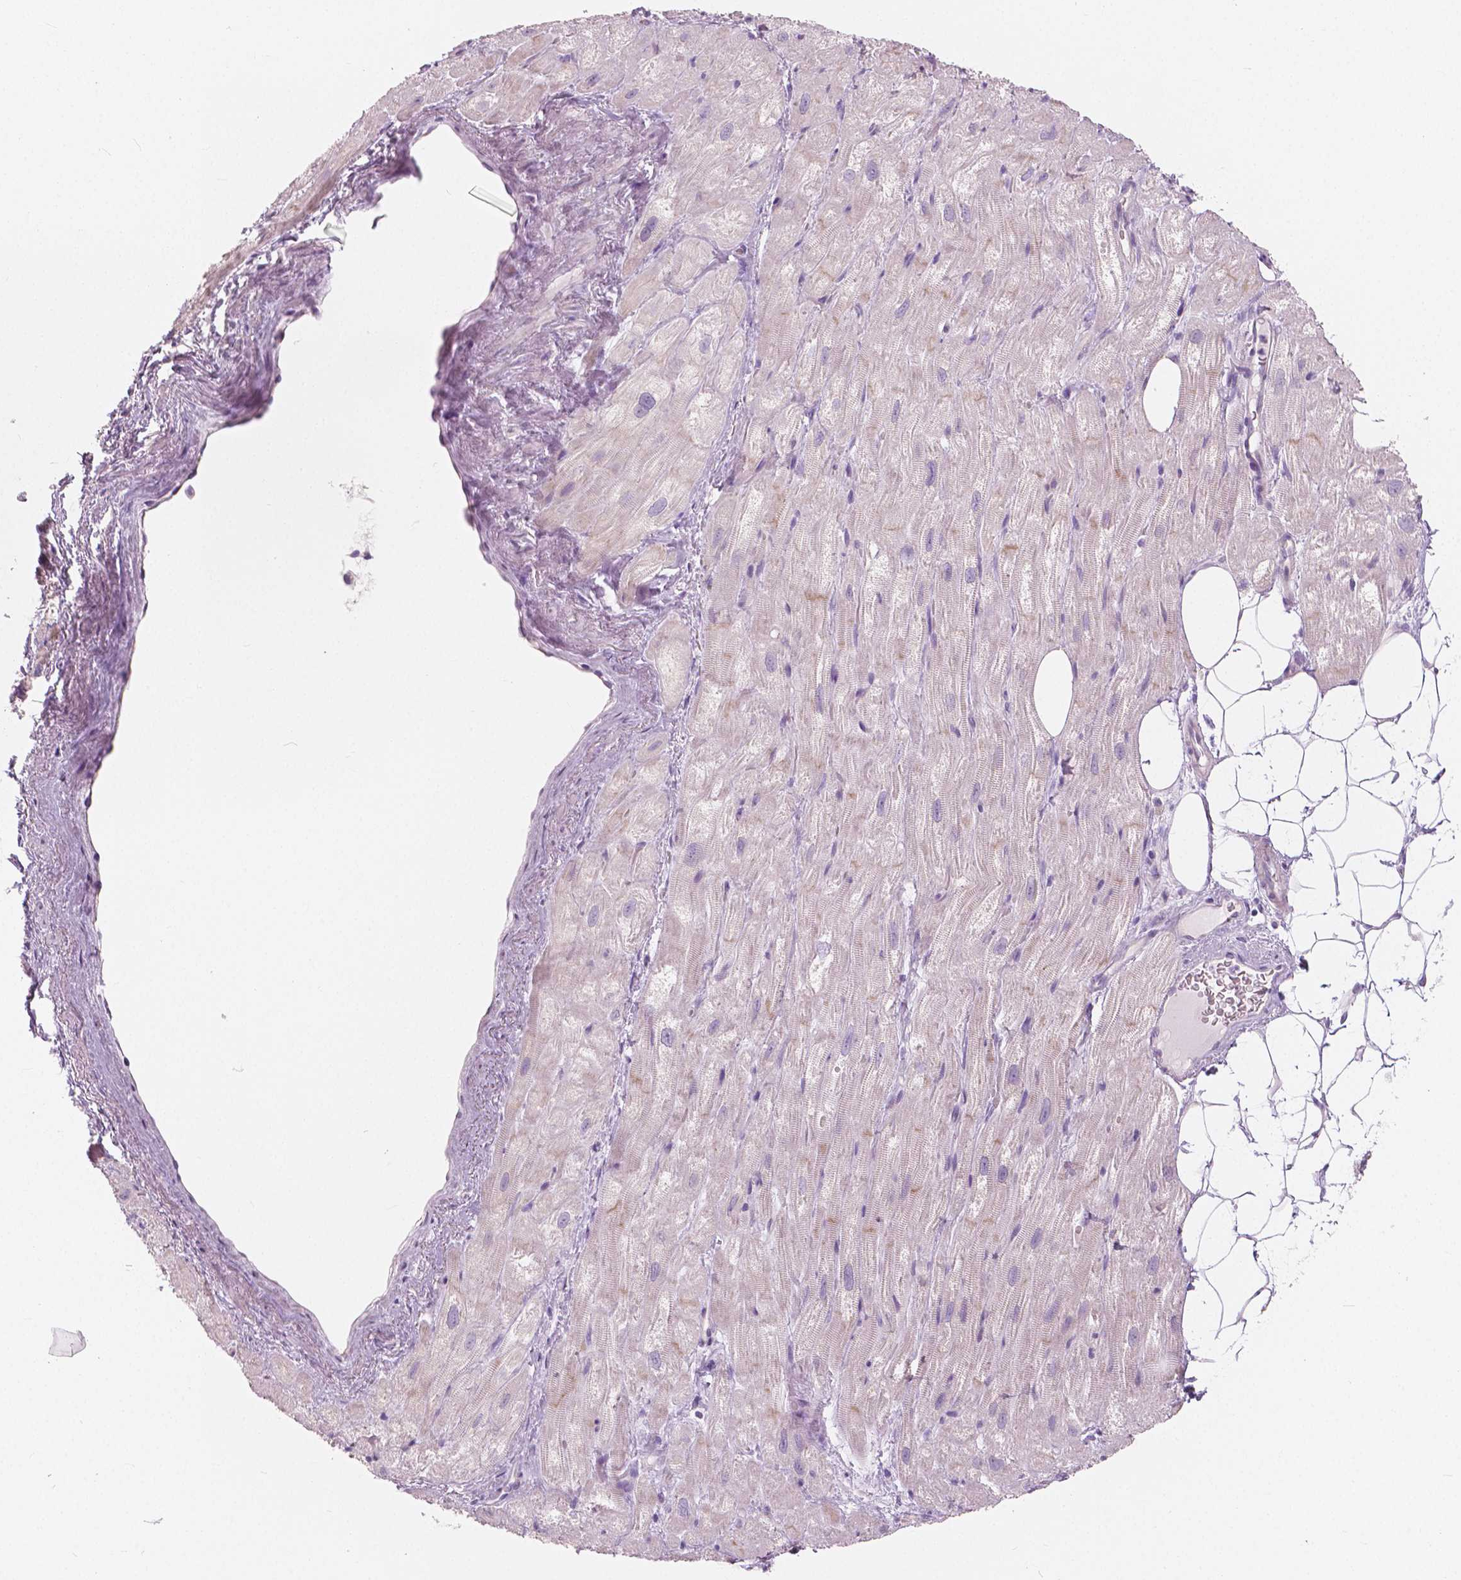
{"staining": {"intensity": "weak", "quantity": "25%-75%", "location": "cytoplasmic/membranous"}, "tissue": "heart muscle", "cell_type": "Cardiomyocytes", "image_type": "normal", "snomed": [{"axis": "morphology", "description": "Normal tissue, NOS"}, {"axis": "topography", "description": "Heart"}], "caption": "Protein analysis of unremarkable heart muscle reveals weak cytoplasmic/membranous expression in about 25%-75% of cardiomyocytes.", "gene": "A4GNT", "patient": {"sex": "female", "age": 69}}